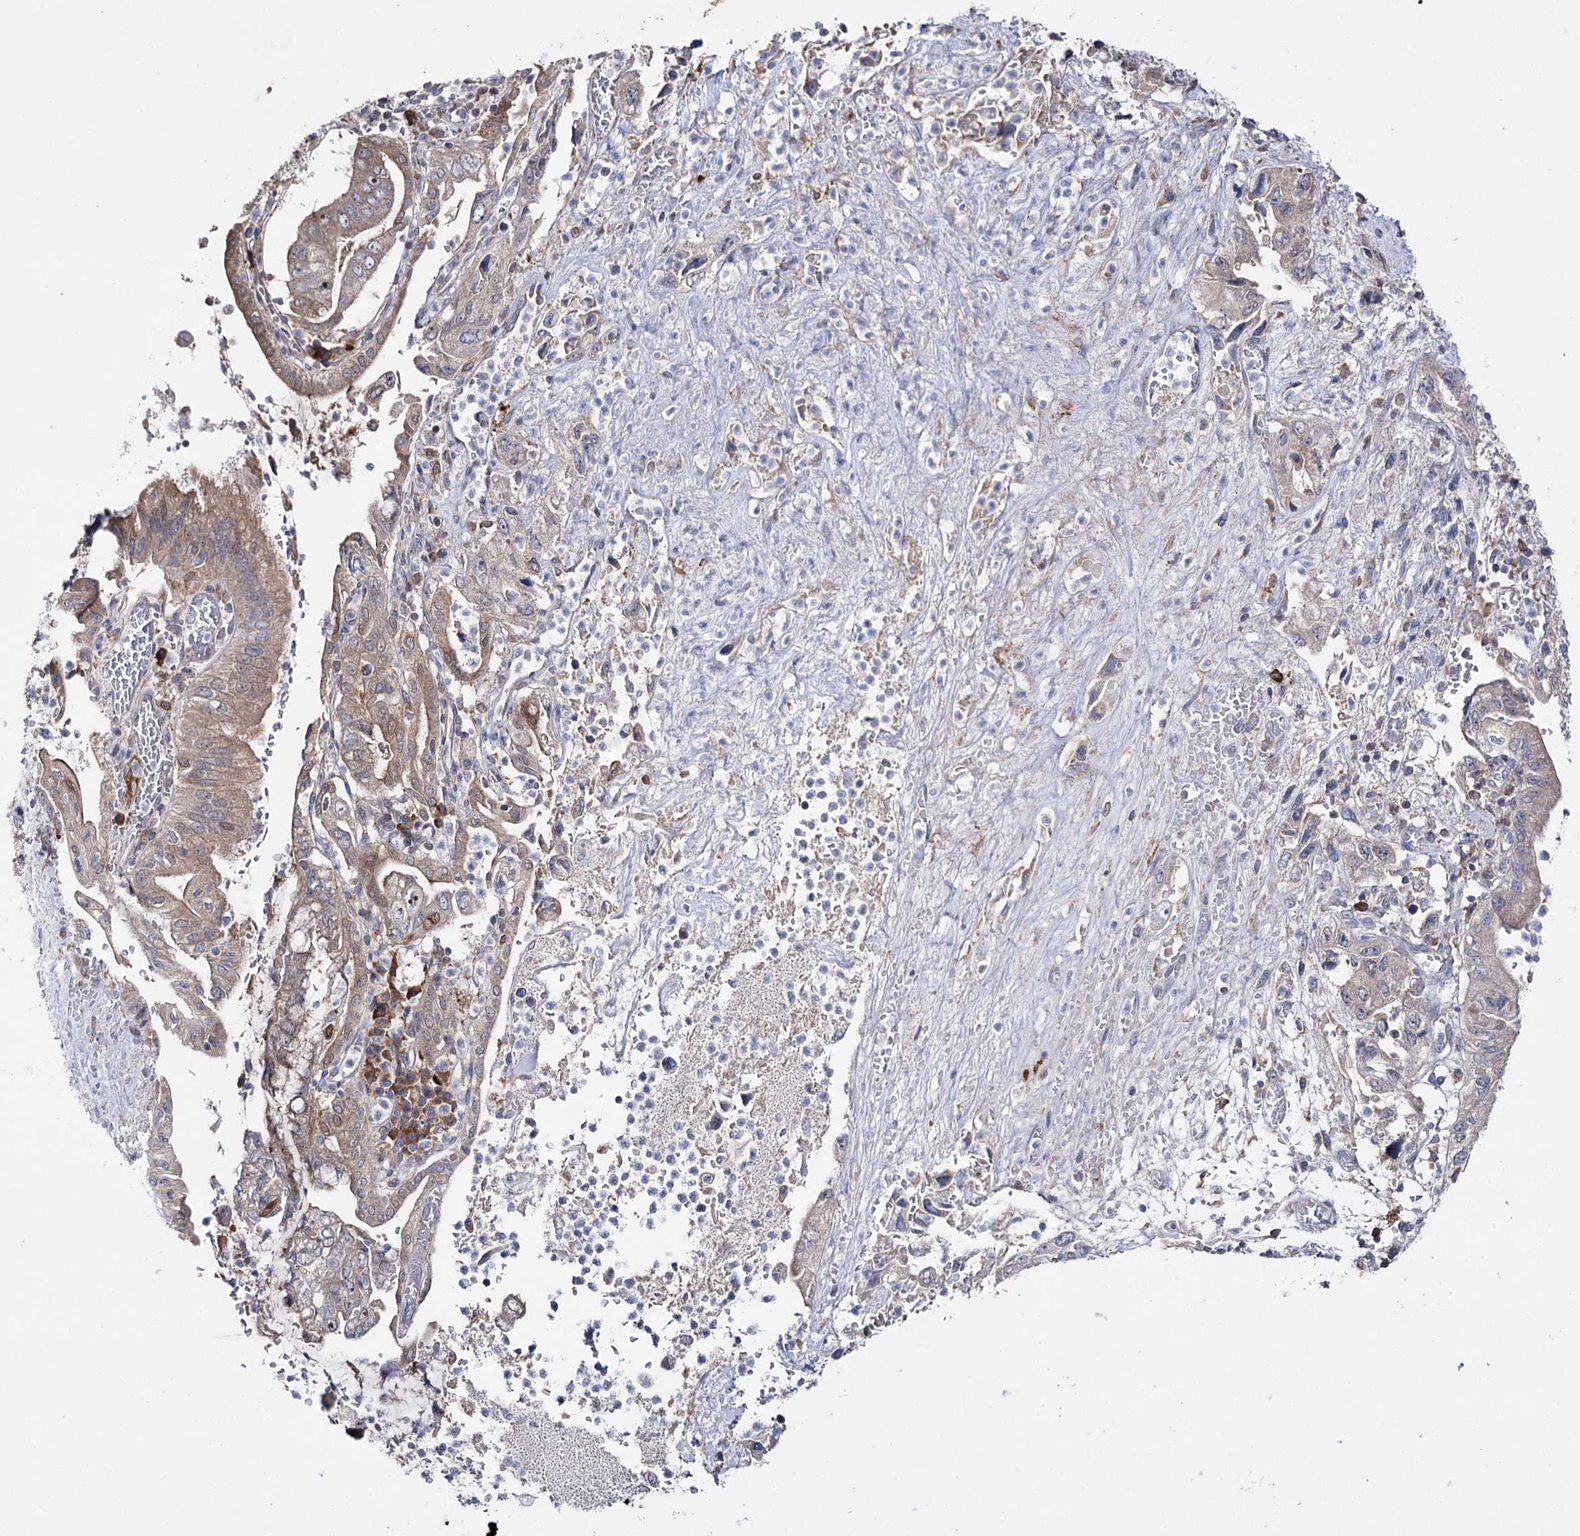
{"staining": {"intensity": "moderate", "quantity": ">75%", "location": "cytoplasmic/membranous"}, "tissue": "pancreatic cancer", "cell_type": "Tumor cells", "image_type": "cancer", "snomed": [{"axis": "morphology", "description": "Adenocarcinoma, NOS"}, {"axis": "topography", "description": "Pancreas"}], "caption": "Adenocarcinoma (pancreatic) stained with immunohistochemistry (IHC) reveals moderate cytoplasmic/membranous expression in approximately >75% of tumor cells. The staining was performed using DAB, with brown indicating positive protein expression. Nuclei are stained blue with hematoxylin.", "gene": "PTER", "patient": {"sex": "female", "age": 73}}